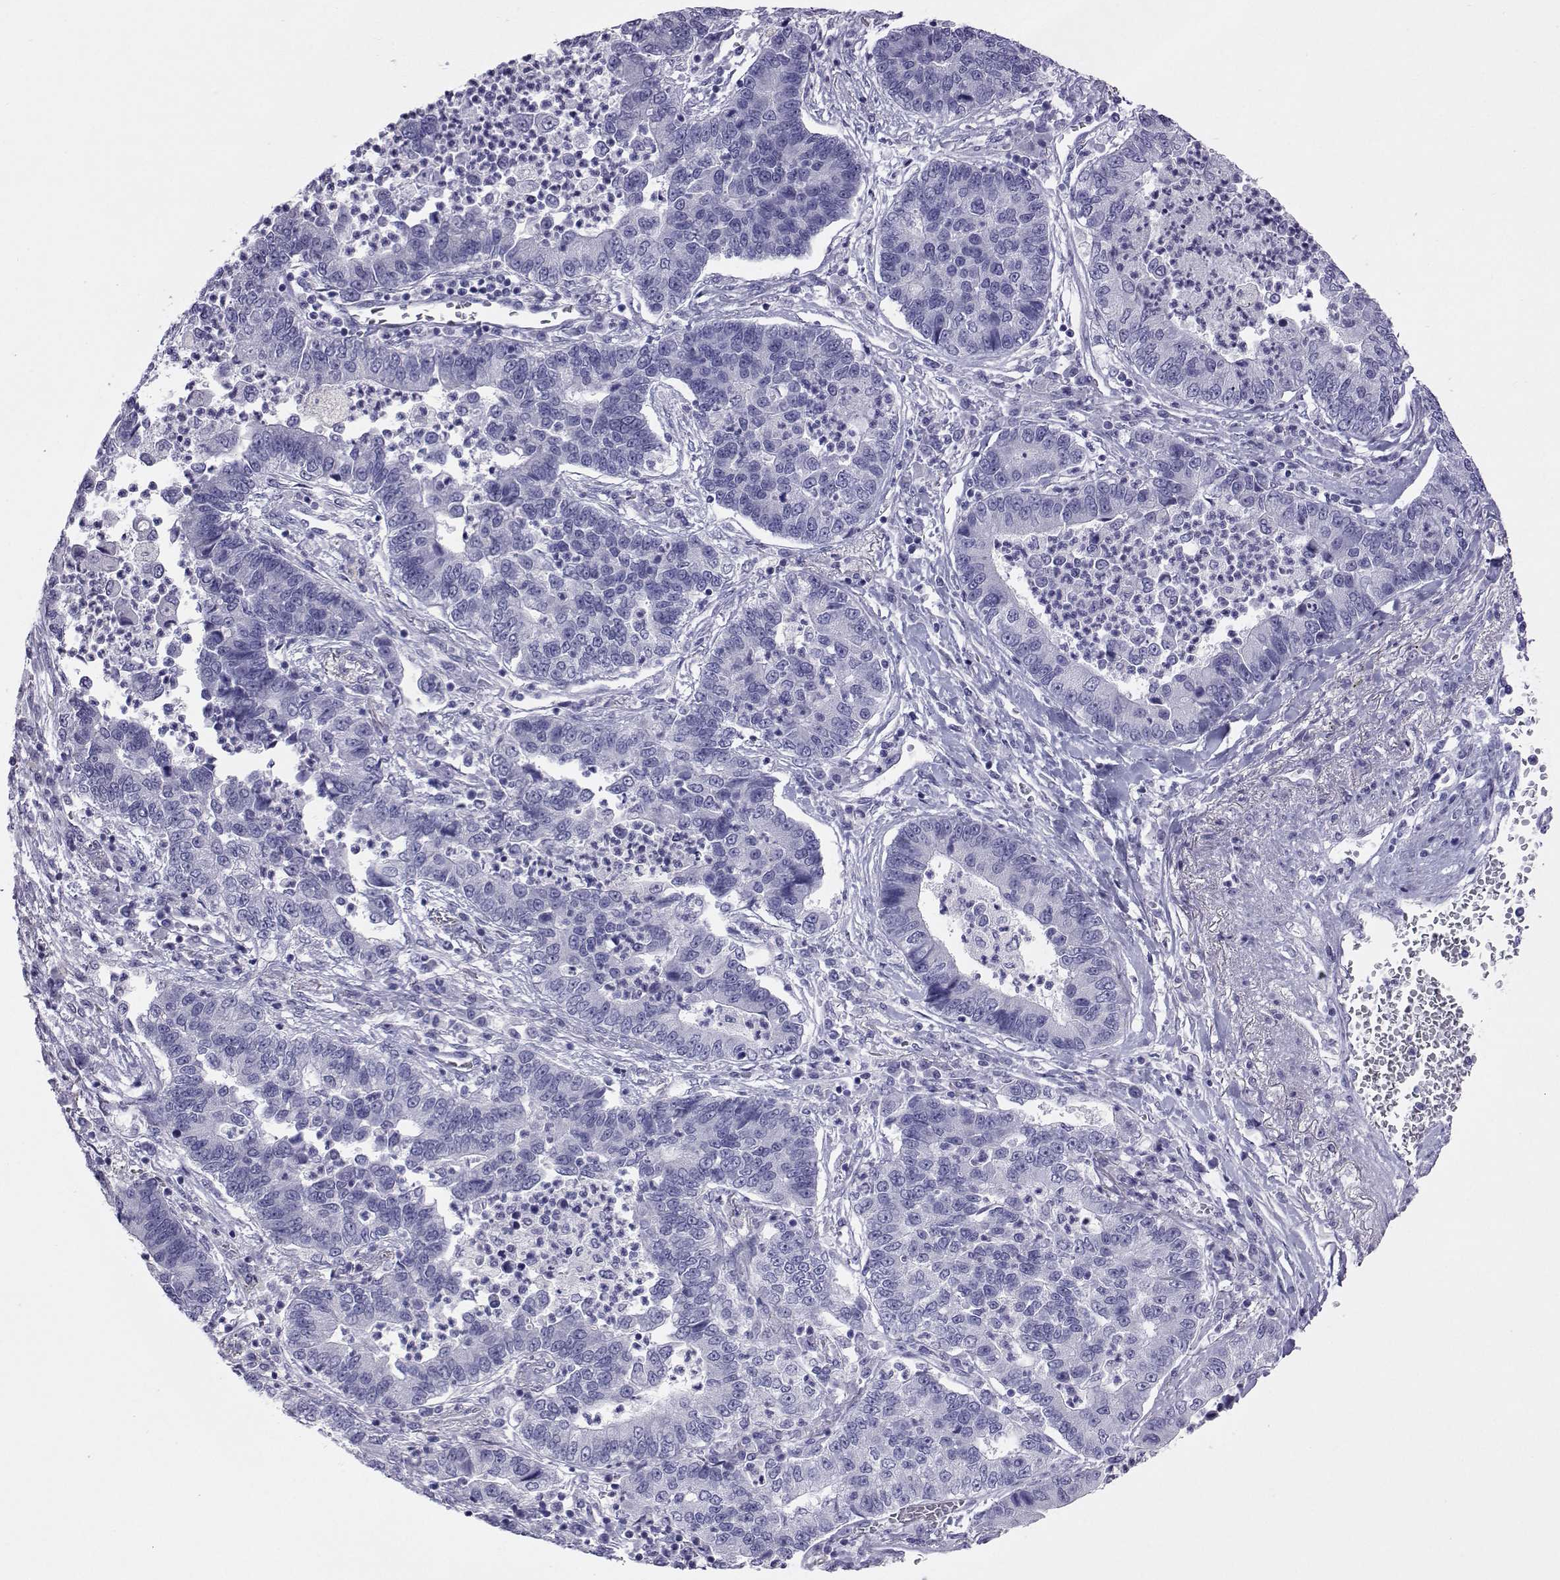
{"staining": {"intensity": "negative", "quantity": "none", "location": "none"}, "tissue": "lung cancer", "cell_type": "Tumor cells", "image_type": "cancer", "snomed": [{"axis": "morphology", "description": "Adenocarcinoma, NOS"}, {"axis": "topography", "description": "Lung"}], "caption": "This micrograph is of lung cancer stained with immunohistochemistry (IHC) to label a protein in brown with the nuclei are counter-stained blue. There is no positivity in tumor cells.", "gene": "PLIN4", "patient": {"sex": "female", "age": 57}}